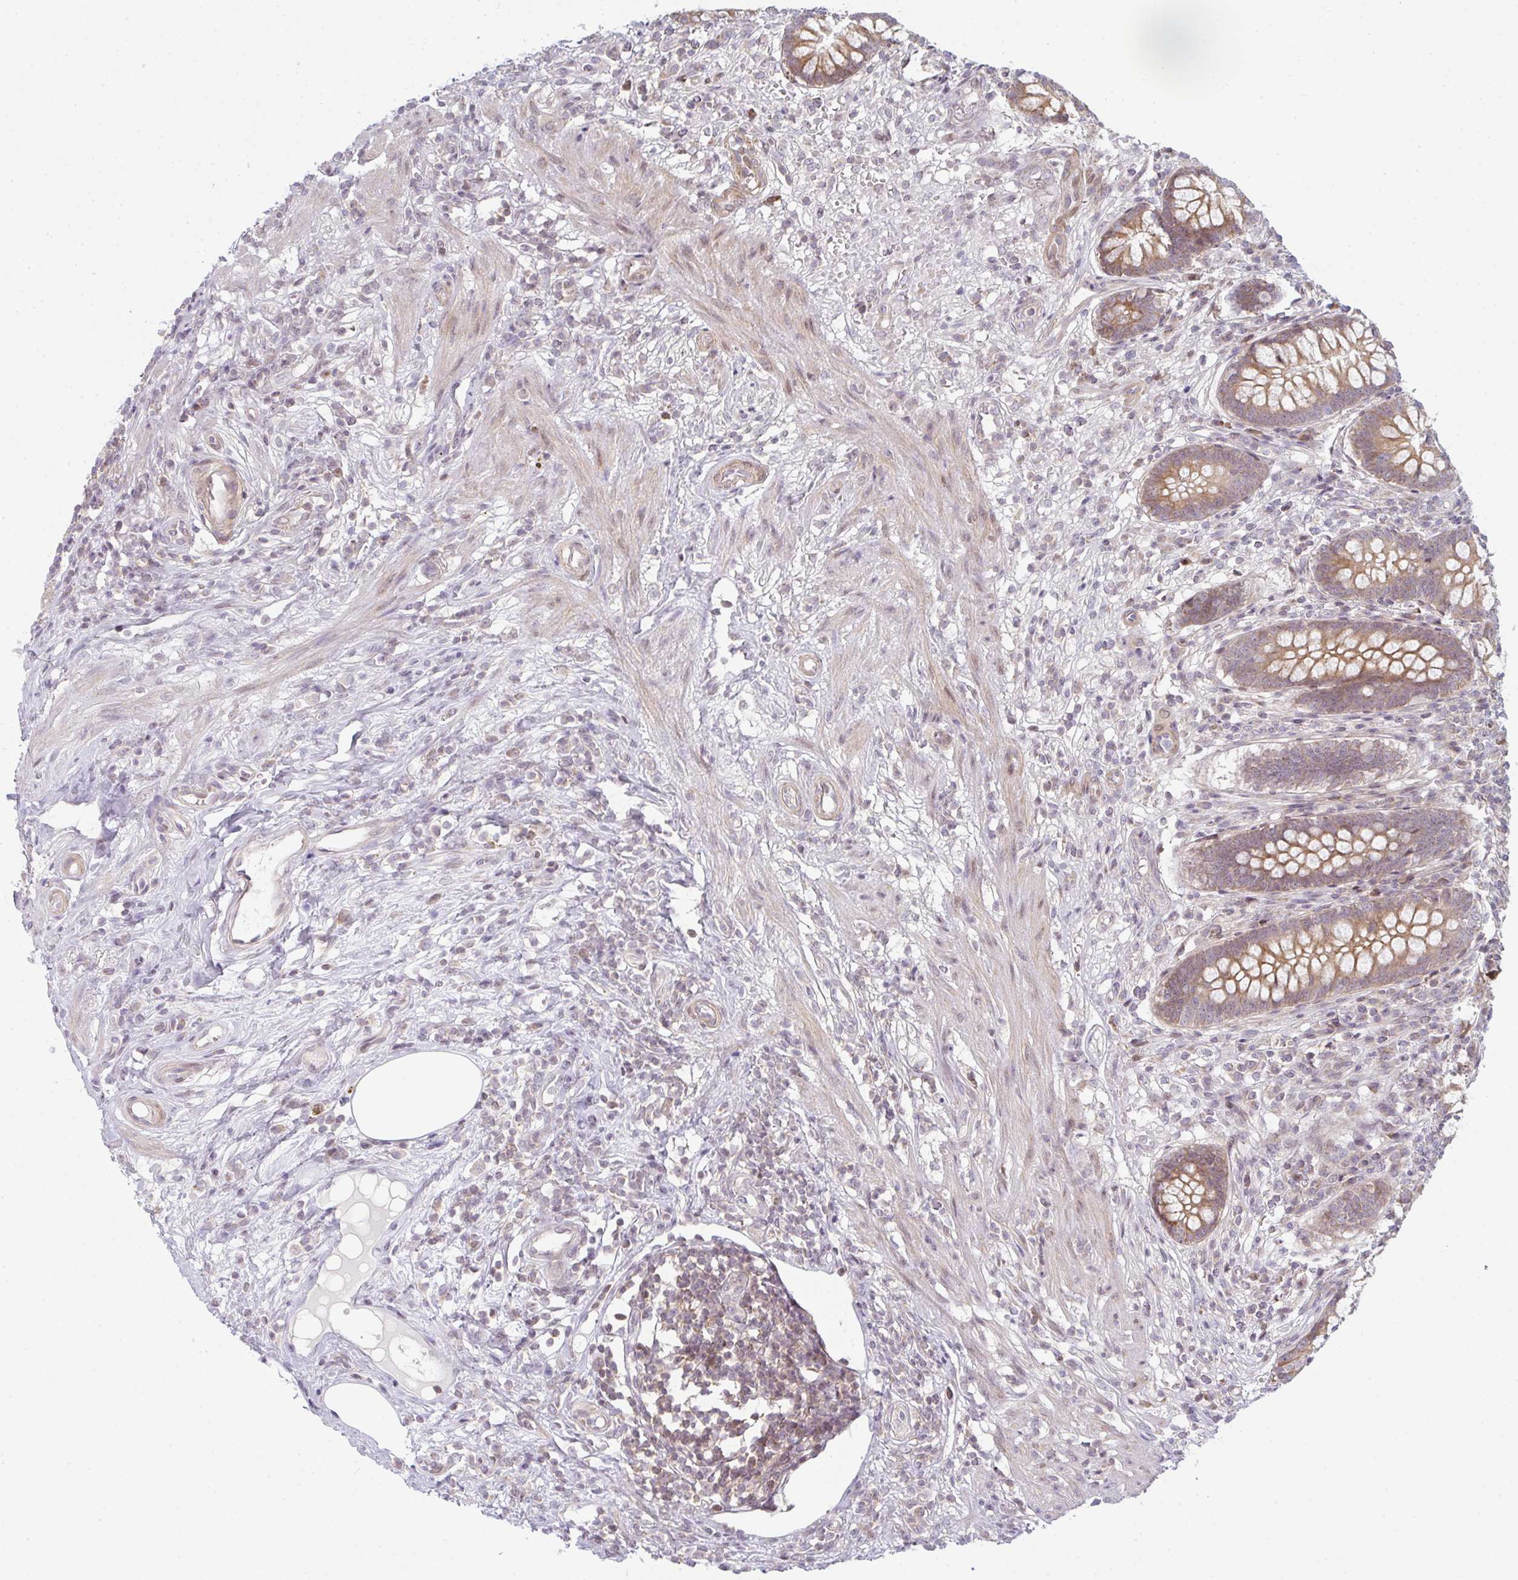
{"staining": {"intensity": "moderate", "quantity": ">75%", "location": "cytoplasmic/membranous"}, "tissue": "appendix", "cell_type": "Glandular cells", "image_type": "normal", "snomed": [{"axis": "morphology", "description": "Normal tissue, NOS"}, {"axis": "topography", "description": "Appendix"}], "caption": "High-power microscopy captured an immunohistochemistry (IHC) photomicrograph of unremarkable appendix, revealing moderate cytoplasmic/membranous positivity in approximately >75% of glandular cells. The staining was performed using DAB (3,3'-diaminobenzidine) to visualize the protein expression in brown, while the nuclei were stained in blue with hematoxylin (Magnification: 20x).", "gene": "TMEM237", "patient": {"sex": "female", "age": 56}}